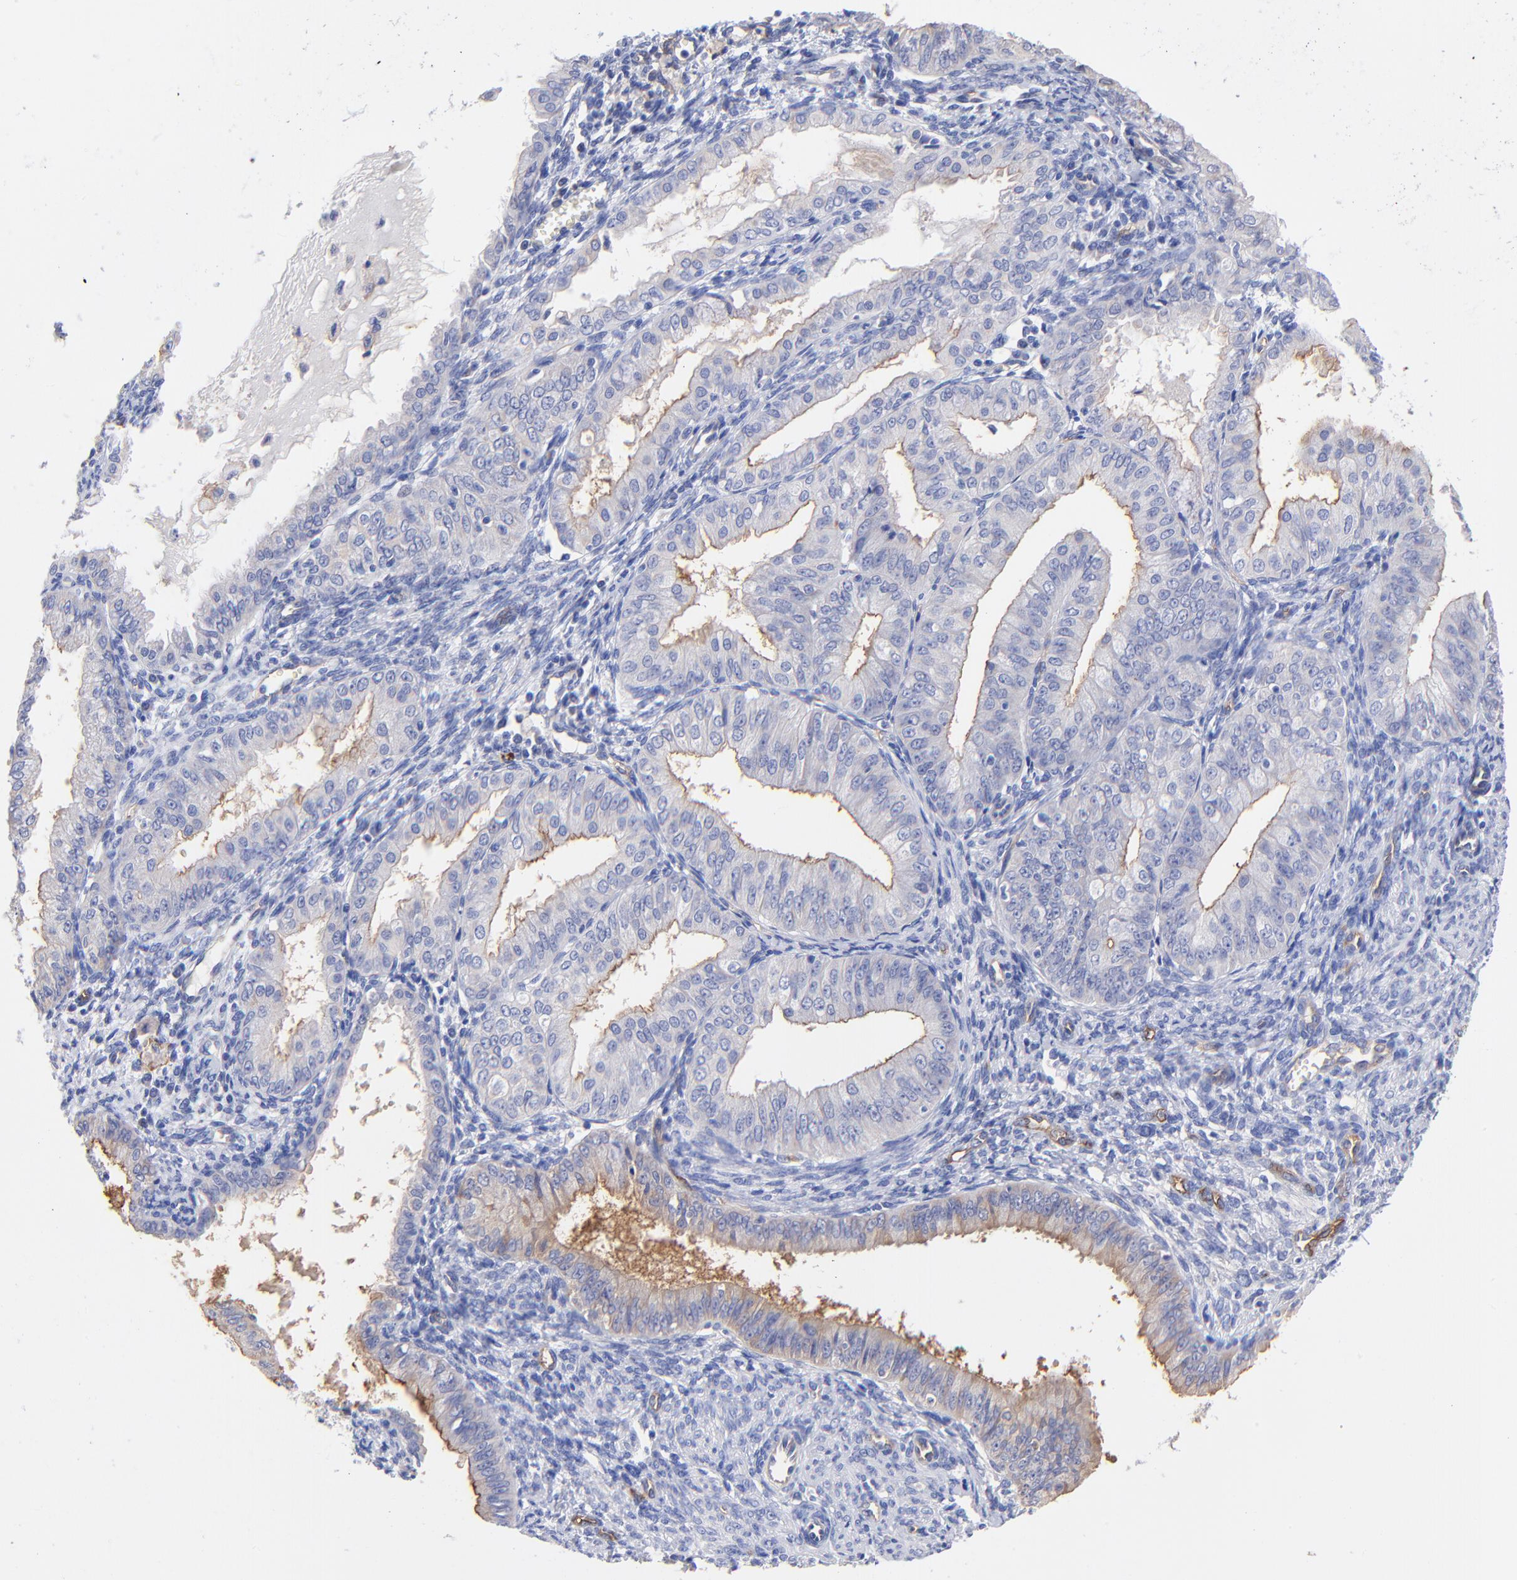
{"staining": {"intensity": "moderate", "quantity": "25%-75%", "location": "cytoplasmic/membranous"}, "tissue": "endometrial cancer", "cell_type": "Tumor cells", "image_type": "cancer", "snomed": [{"axis": "morphology", "description": "Adenocarcinoma, NOS"}, {"axis": "topography", "description": "Endometrium"}], "caption": "Moderate cytoplasmic/membranous protein positivity is identified in approximately 25%-75% of tumor cells in endometrial adenocarcinoma.", "gene": "SLC44A2", "patient": {"sex": "female", "age": 76}}